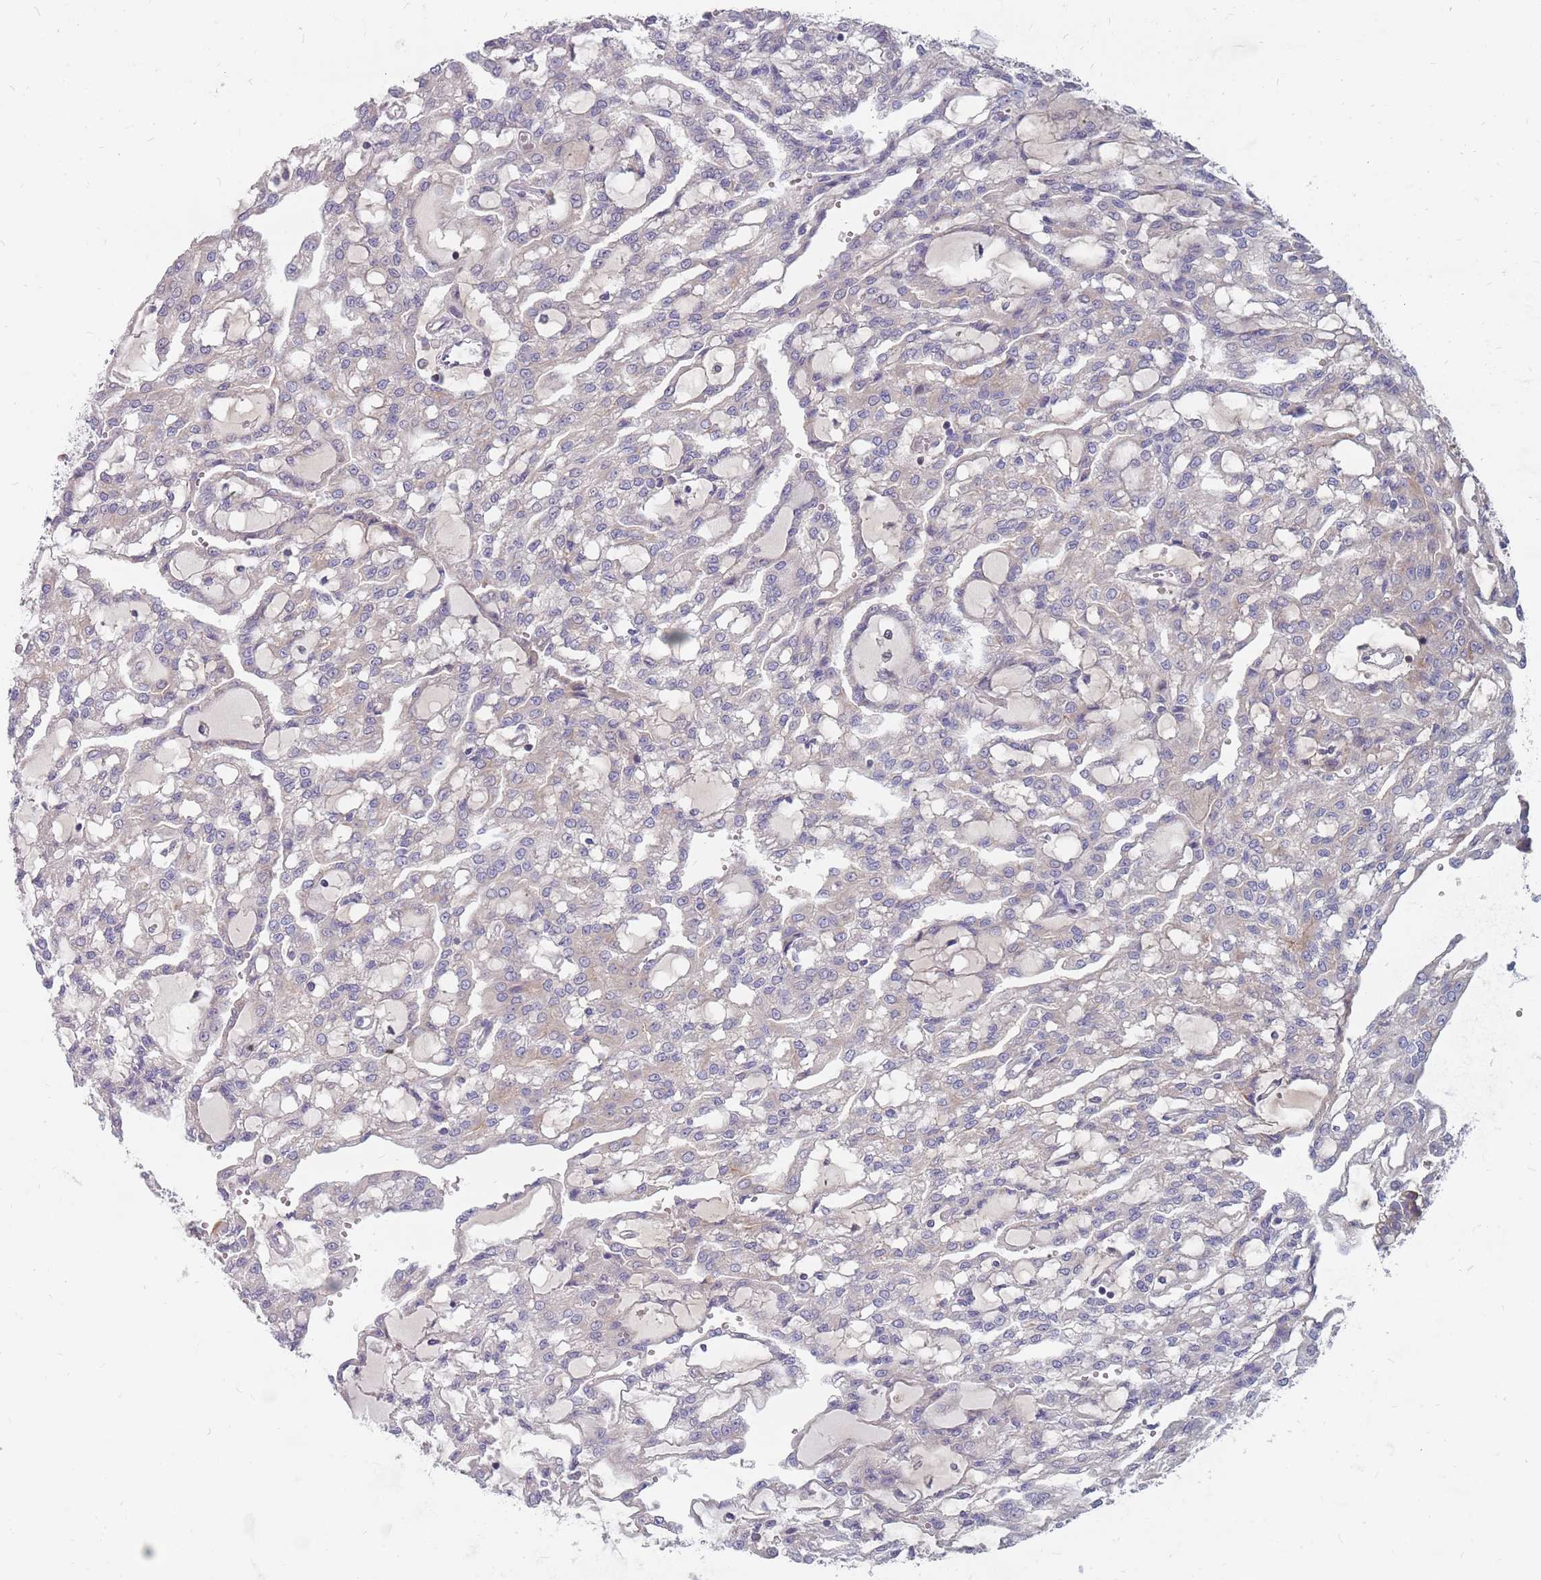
{"staining": {"intensity": "negative", "quantity": "none", "location": "none"}, "tissue": "renal cancer", "cell_type": "Tumor cells", "image_type": "cancer", "snomed": [{"axis": "morphology", "description": "Adenocarcinoma, NOS"}, {"axis": "topography", "description": "Kidney"}], "caption": "Immunohistochemistry (IHC) image of human adenocarcinoma (renal) stained for a protein (brown), which shows no staining in tumor cells.", "gene": "CMTR2", "patient": {"sex": "male", "age": 63}}